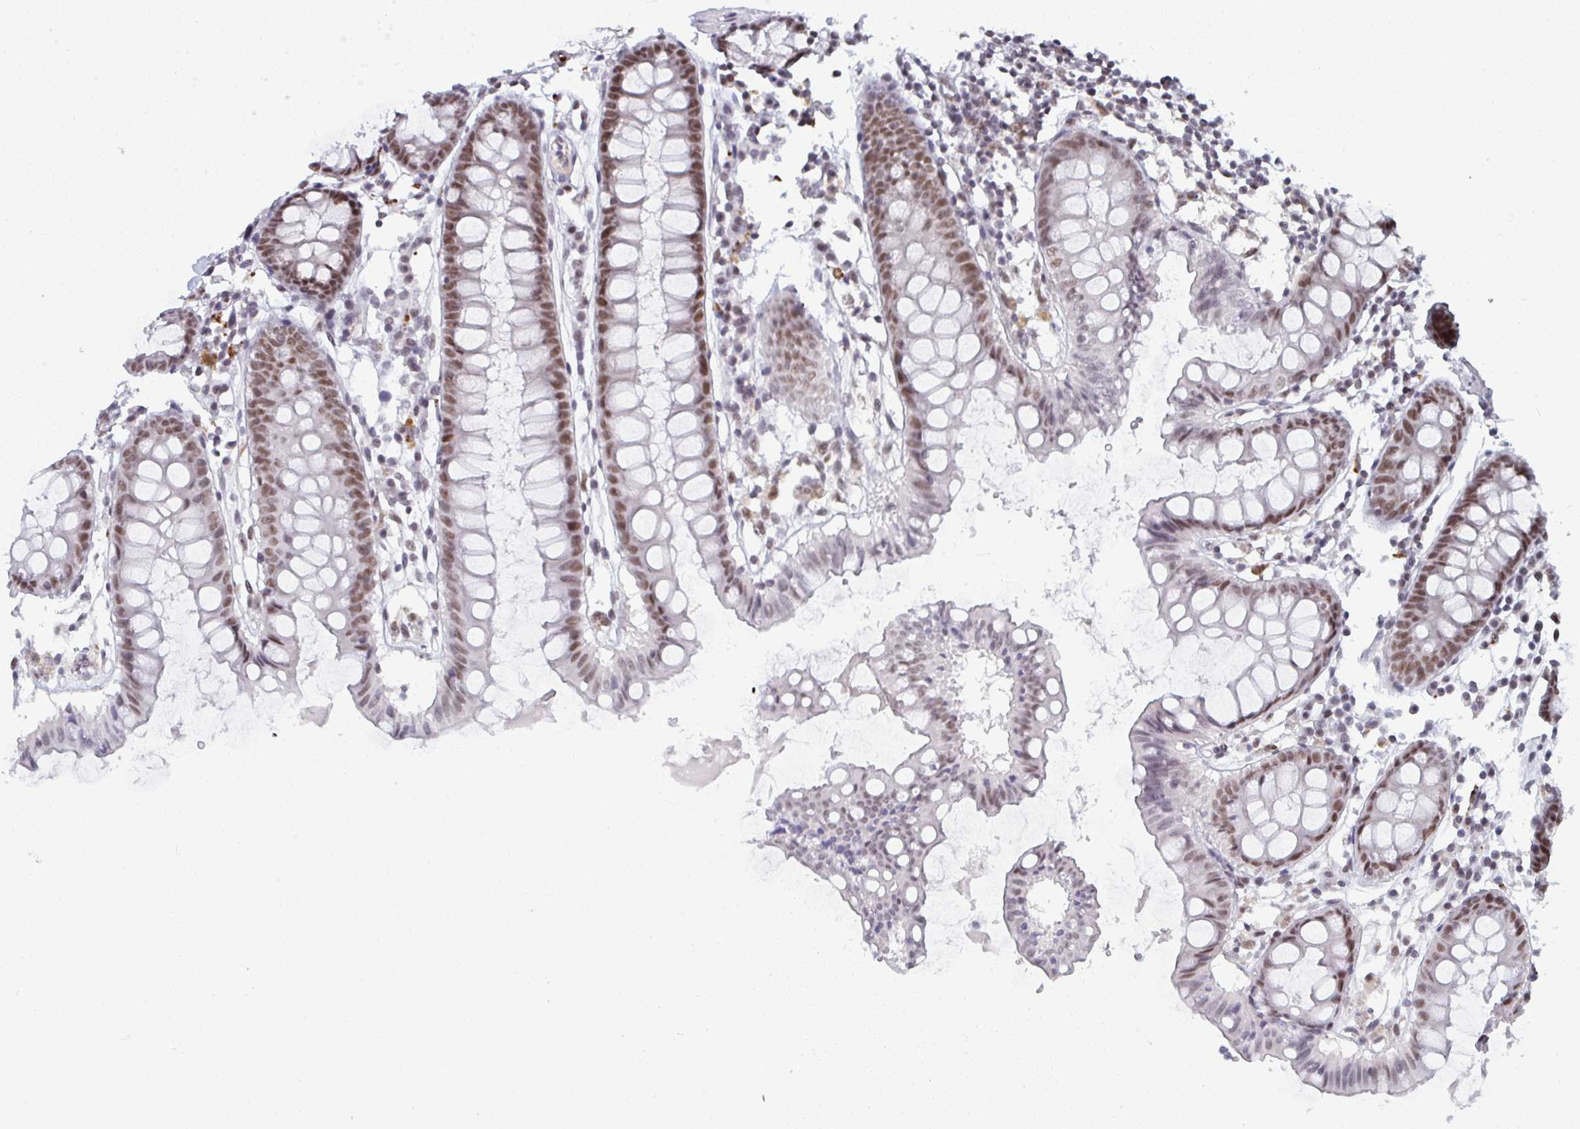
{"staining": {"intensity": "negative", "quantity": "none", "location": "none"}, "tissue": "colon", "cell_type": "Endothelial cells", "image_type": "normal", "snomed": [{"axis": "morphology", "description": "Normal tissue, NOS"}, {"axis": "topography", "description": "Colon"}], "caption": "This is an immunohistochemistry (IHC) image of benign human colon. There is no positivity in endothelial cells.", "gene": "ATF1", "patient": {"sex": "female", "age": 84}}